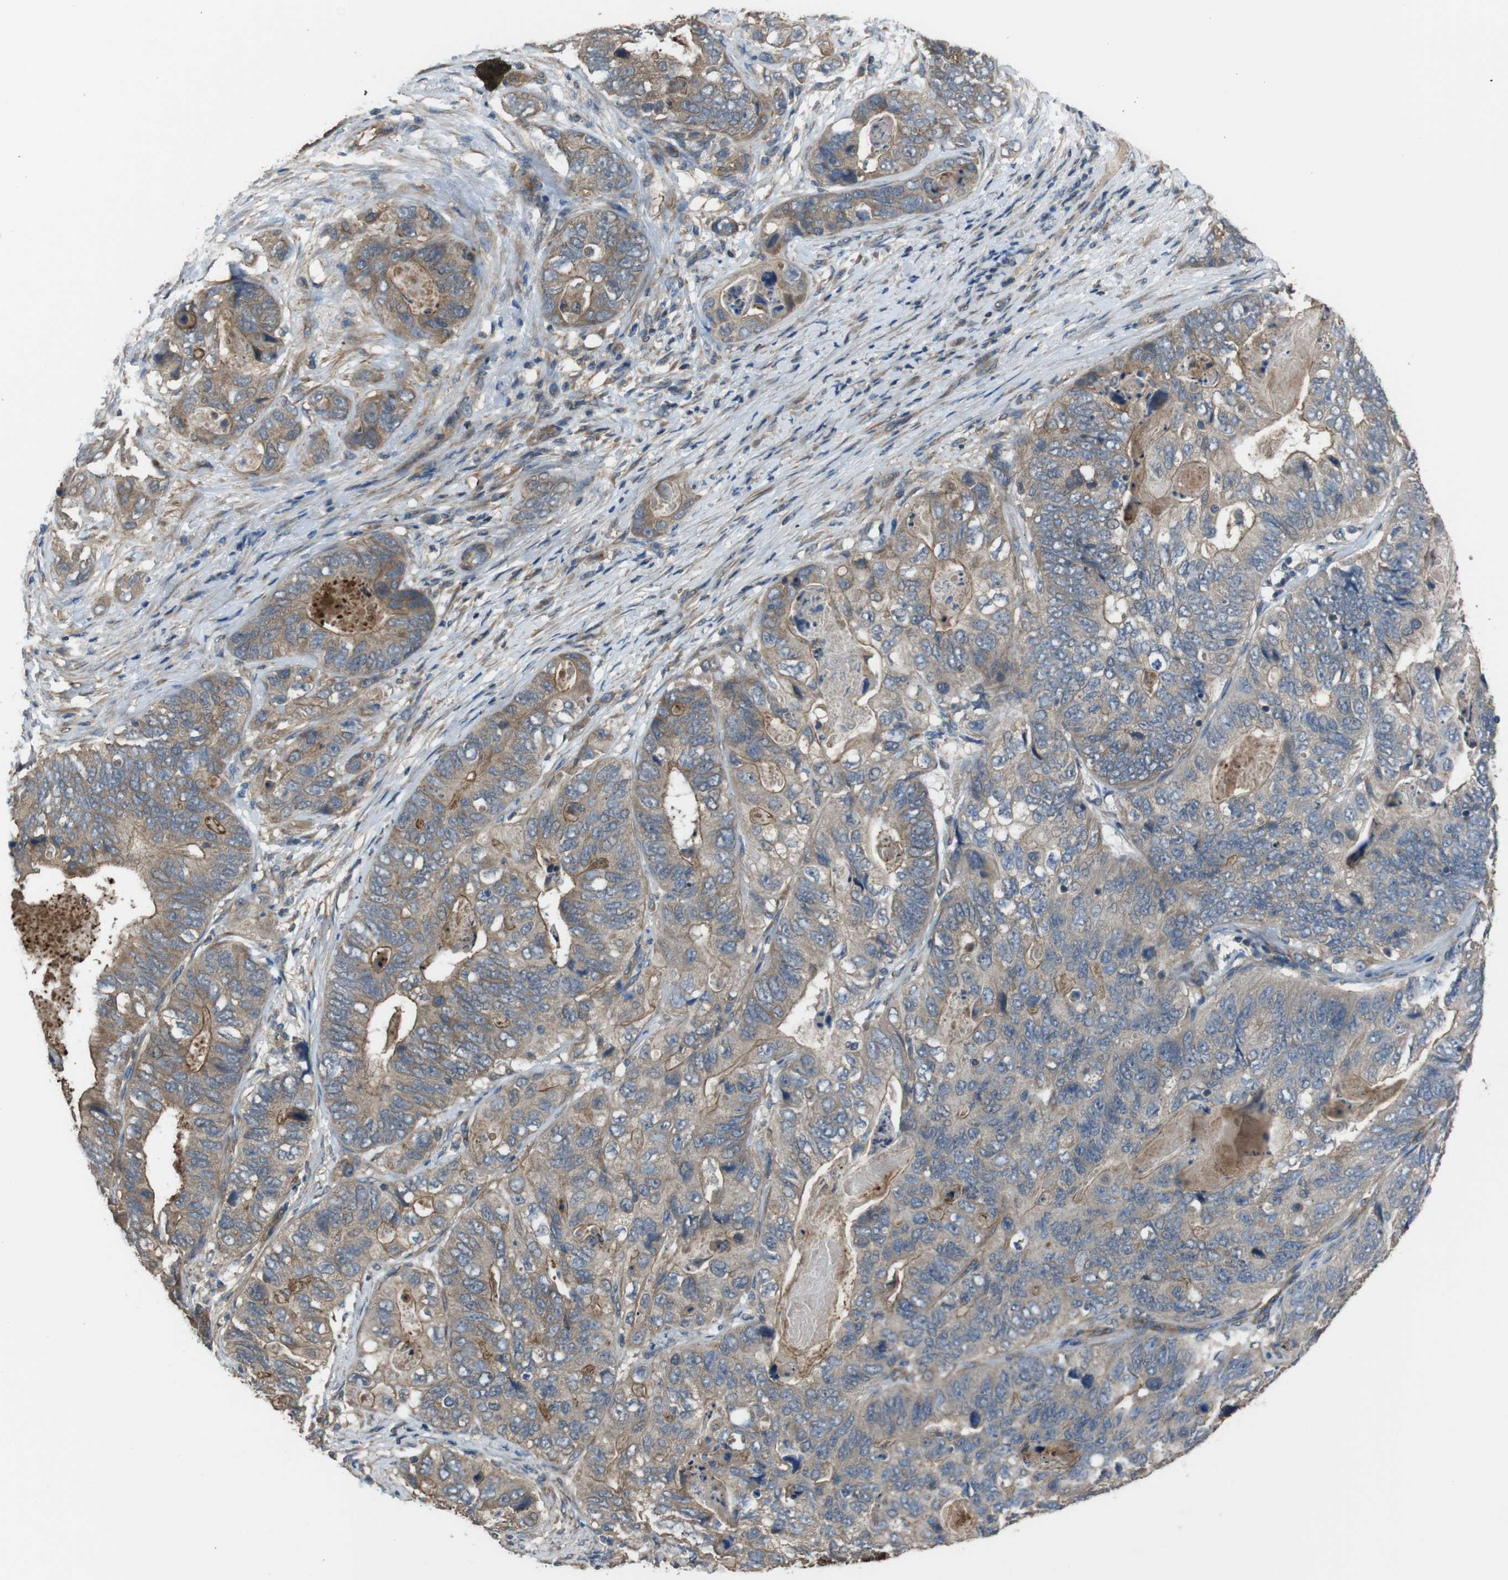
{"staining": {"intensity": "weak", "quantity": "<25%", "location": "cytoplasmic/membranous"}, "tissue": "stomach cancer", "cell_type": "Tumor cells", "image_type": "cancer", "snomed": [{"axis": "morphology", "description": "Adenocarcinoma, NOS"}, {"axis": "topography", "description": "Stomach"}], "caption": "High magnification brightfield microscopy of adenocarcinoma (stomach) stained with DAB (3,3'-diaminobenzidine) (brown) and counterstained with hematoxylin (blue): tumor cells show no significant staining.", "gene": "FUT2", "patient": {"sex": "female", "age": 89}}